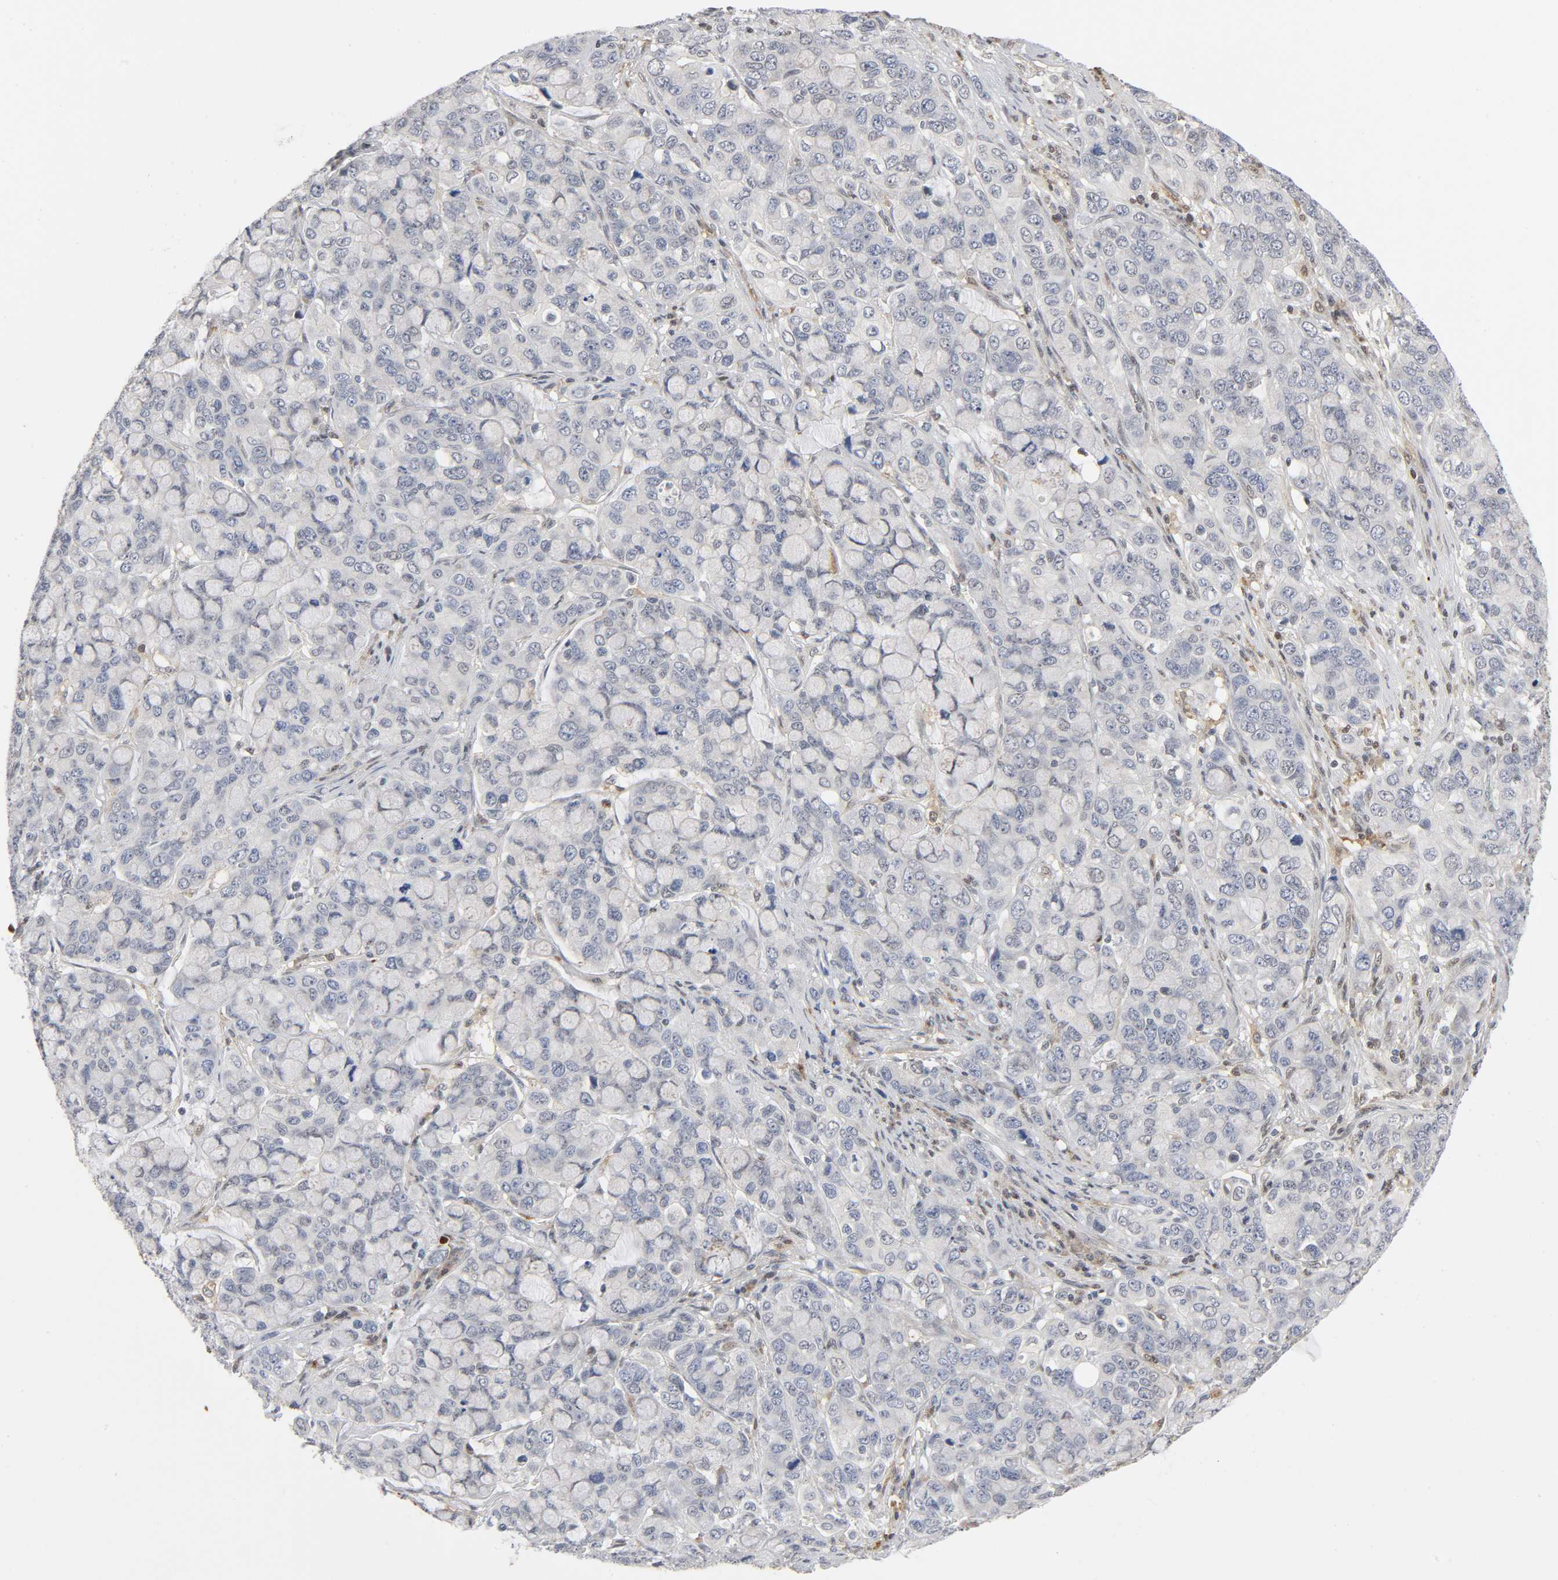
{"staining": {"intensity": "negative", "quantity": "none", "location": "none"}, "tissue": "stomach cancer", "cell_type": "Tumor cells", "image_type": "cancer", "snomed": [{"axis": "morphology", "description": "Adenocarcinoma, NOS"}, {"axis": "topography", "description": "Stomach, lower"}], "caption": "Immunohistochemistry of human stomach adenocarcinoma displays no positivity in tumor cells.", "gene": "KAT2B", "patient": {"sex": "male", "age": 84}}